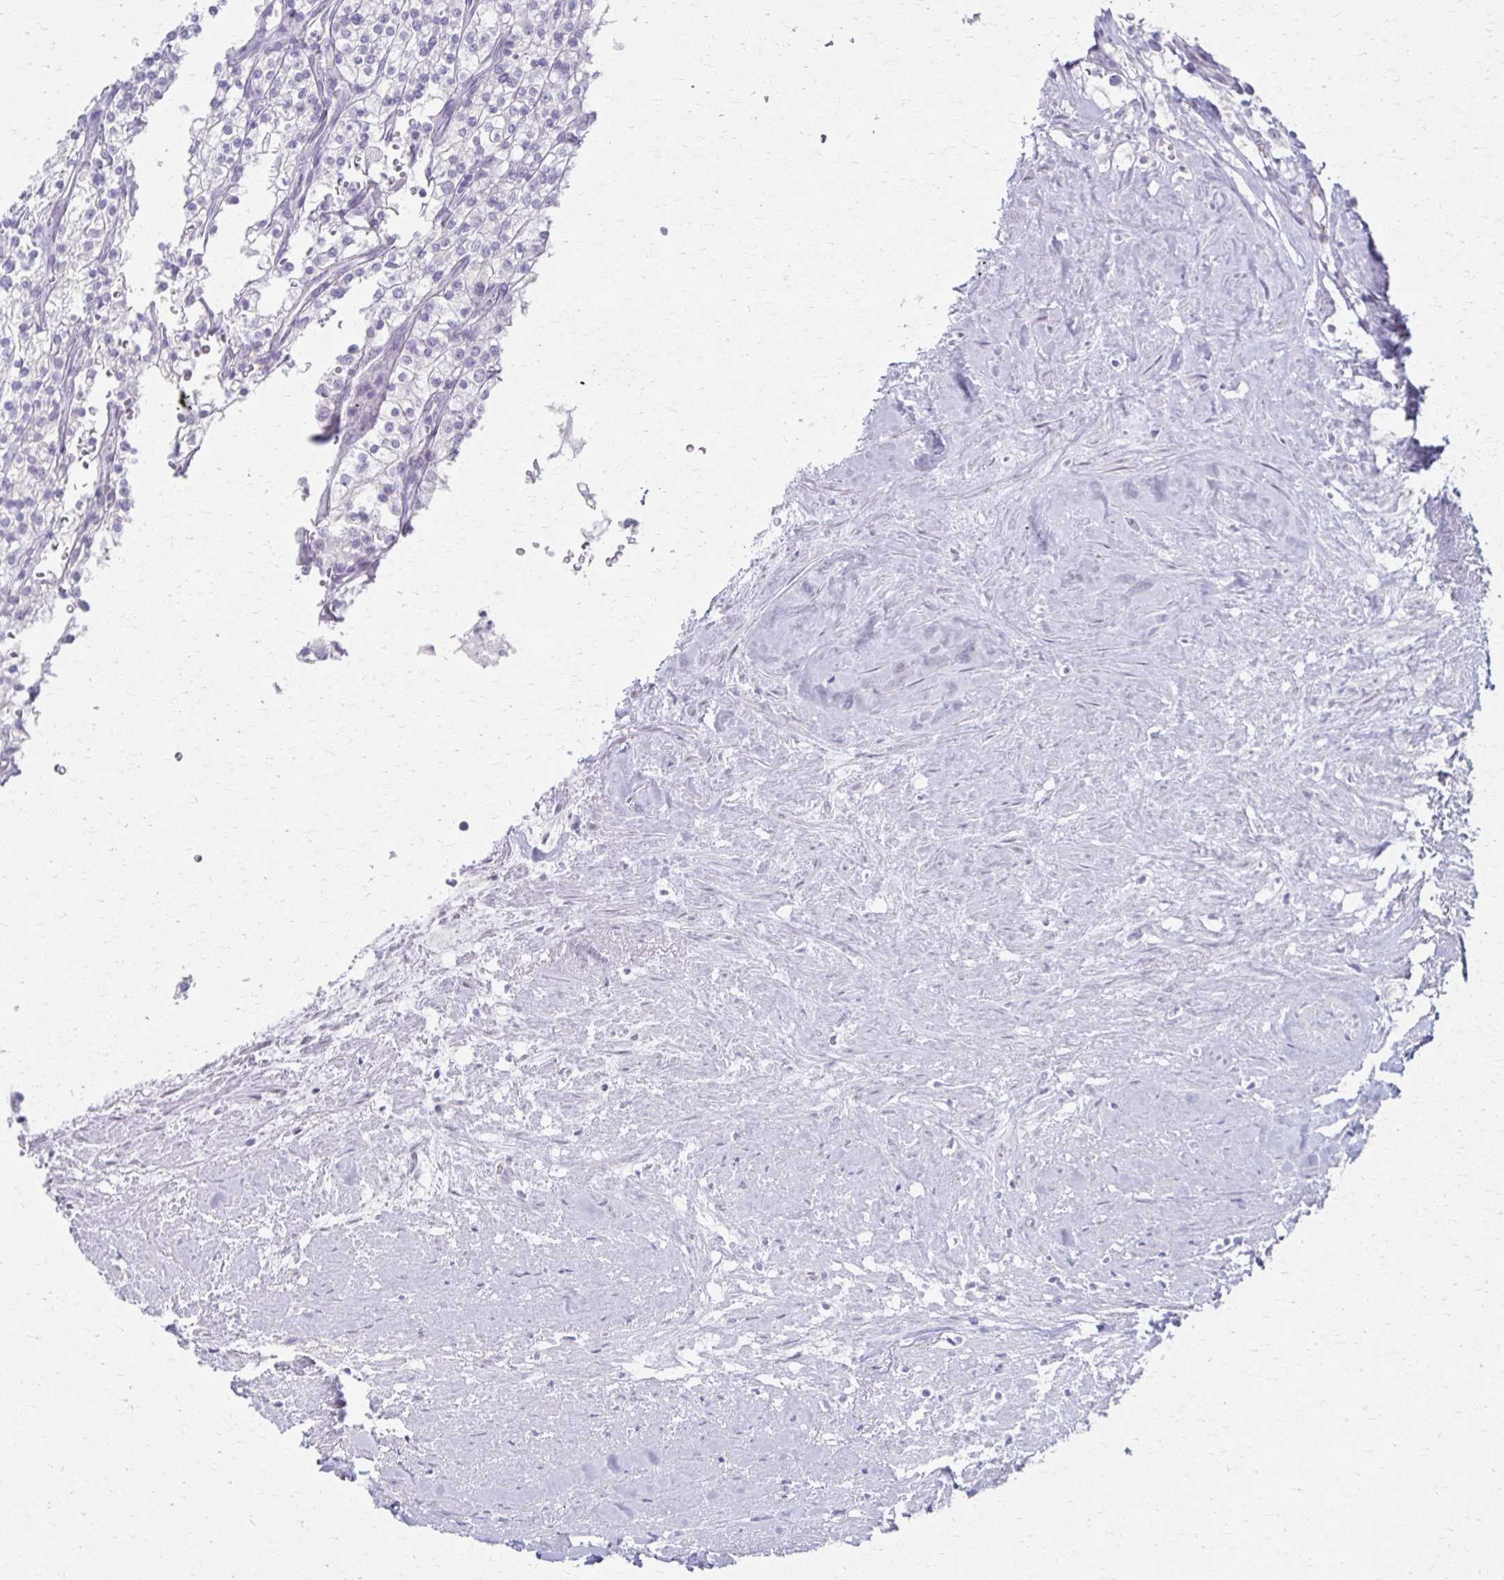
{"staining": {"intensity": "negative", "quantity": "none", "location": "none"}, "tissue": "renal cancer", "cell_type": "Tumor cells", "image_type": "cancer", "snomed": [{"axis": "morphology", "description": "Adenocarcinoma, NOS"}, {"axis": "topography", "description": "Kidney"}], "caption": "DAB (3,3'-diaminobenzidine) immunohistochemical staining of human renal cancer exhibits no significant positivity in tumor cells.", "gene": "MORC4", "patient": {"sex": "male", "age": 80}}